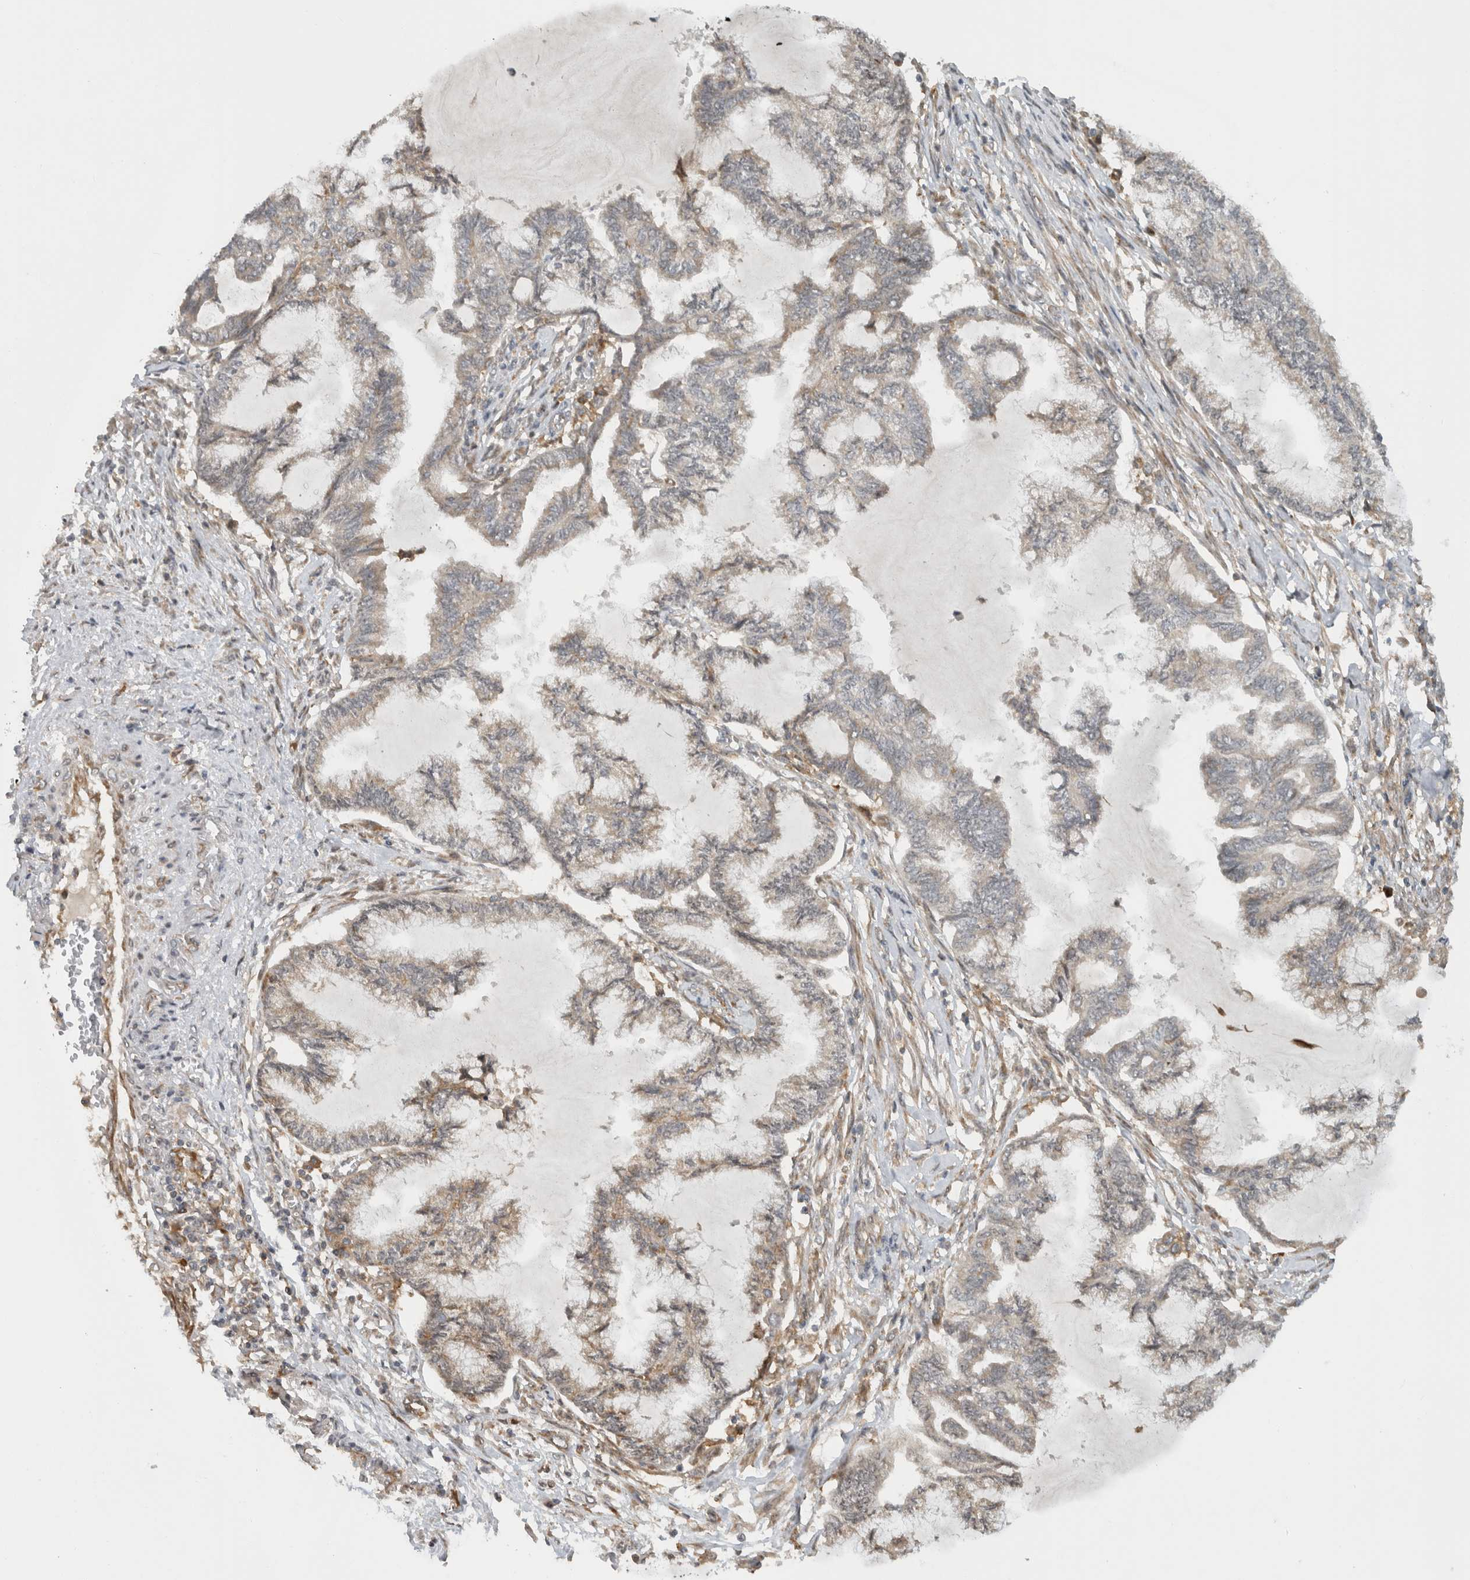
{"staining": {"intensity": "weak", "quantity": "<25%", "location": "cytoplasmic/membranous"}, "tissue": "endometrial cancer", "cell_type": "Tumor cells", "image_type": "cancer", "snomed": [{"axis": "morphology", "description": "Adenocarcinoma, NOS"}, {"axis": "topography", "description": "Endometrium"}], "caption": "DAB (3,3'-diaminobenzidine) immunohistochemical staining of adenocarcinoma (endometrial) displays no significant expression in tumor cells. (DAB (3,3'-diaminobenzidine) immunohistochemistry (IHC) visualized using brightfield microscopy, high magnification).", "gene": "WASF2", "patient": {"sex": "female", "age": 86}}